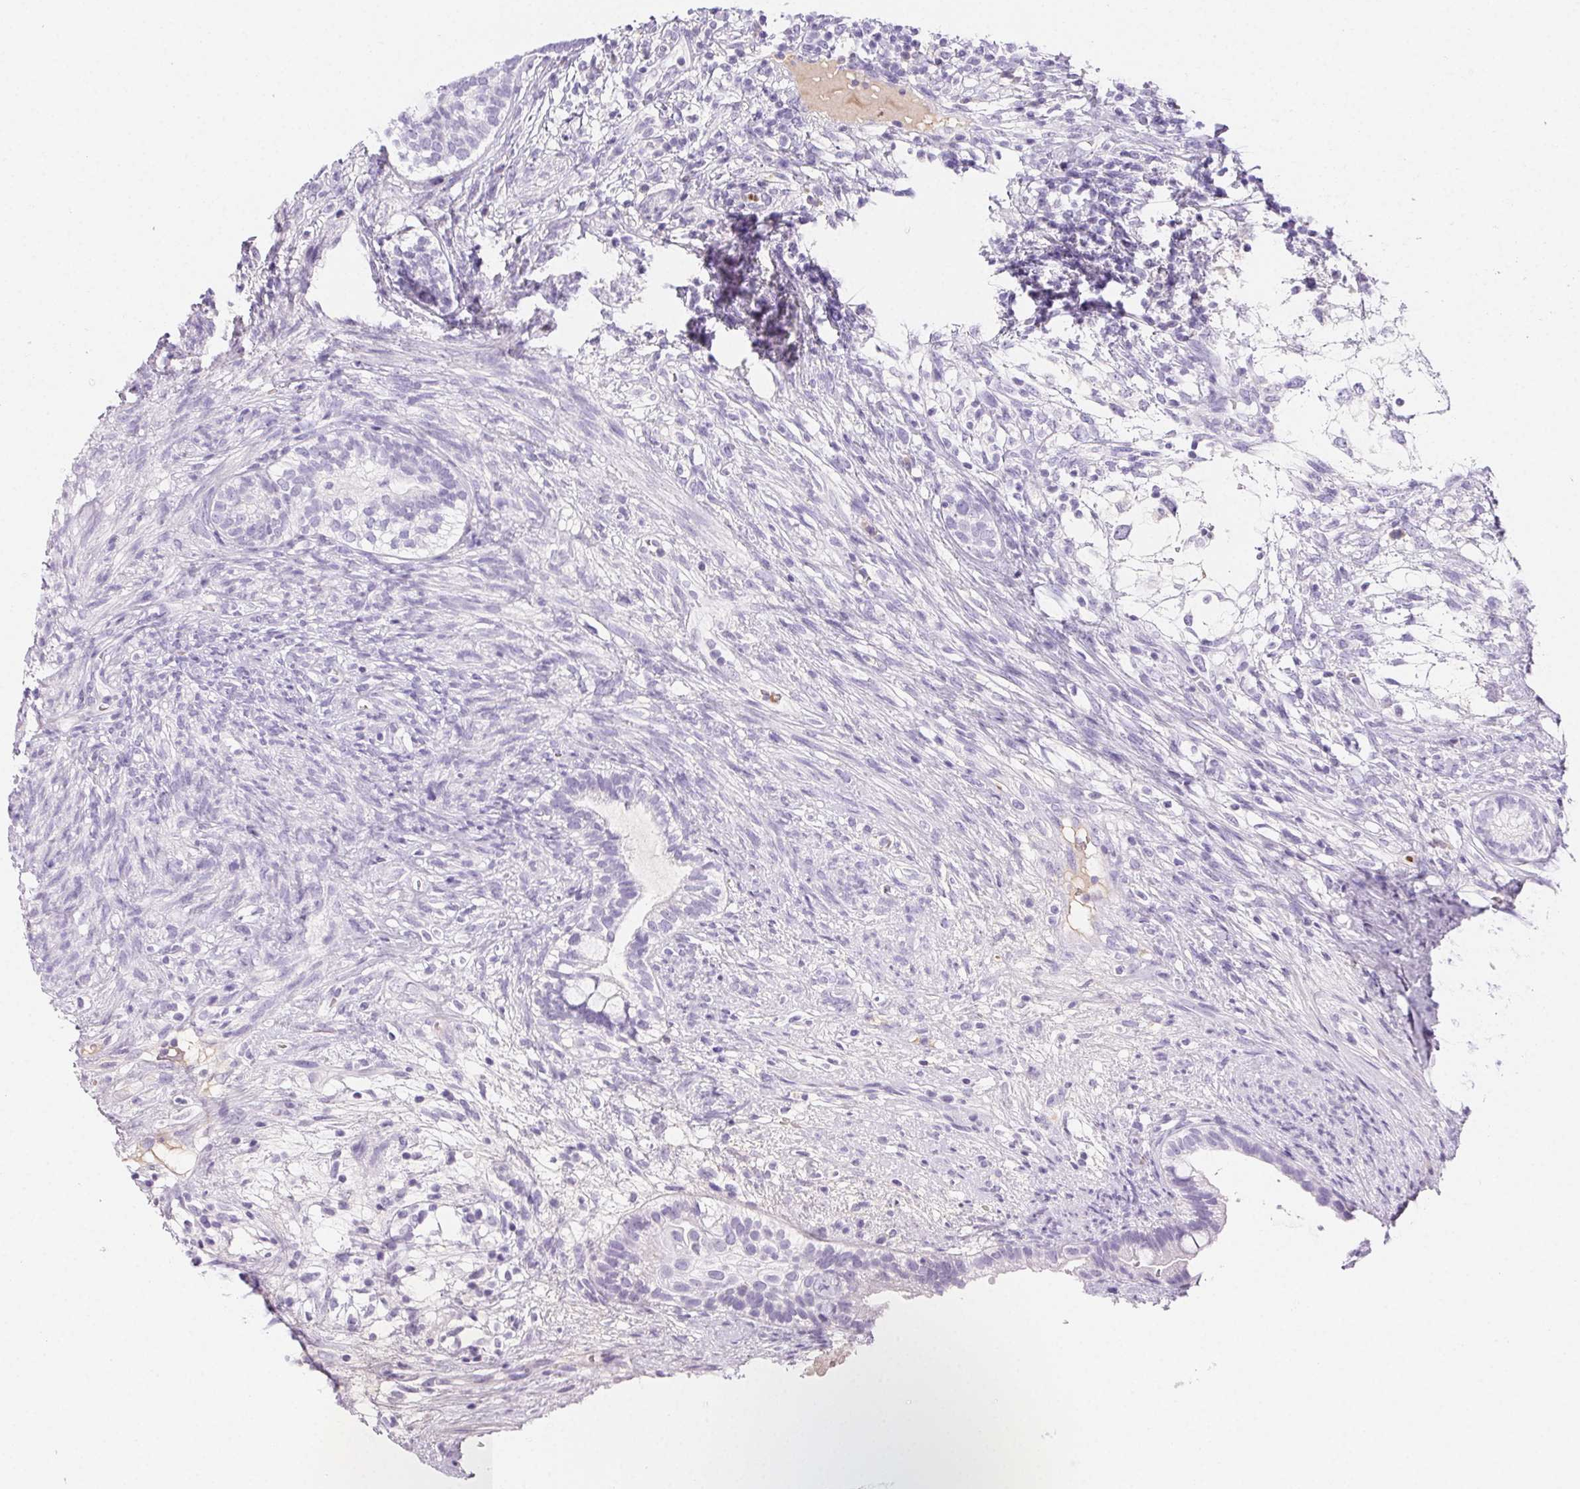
{"staining": {"intensity": "negative", "quantity": "none", "location": "none"}, "tissue": "testis cancer", "cell_type": "Tumor cells", "image_type": "cancer", "snomed": [{"axis": "morphology", "description": "Seminoma, NOS"}, {"axis": "morphology", "description": "Carcinoma, Embryonal, NOS"}, {"axis": "topography", "description": "Testis"}], "caption": "Immunohistochemical staining of testis cancer shows no significant positivity in tumor cells.", "gene": "PADI4", "patient": {"sex": "male", "age": 41}}